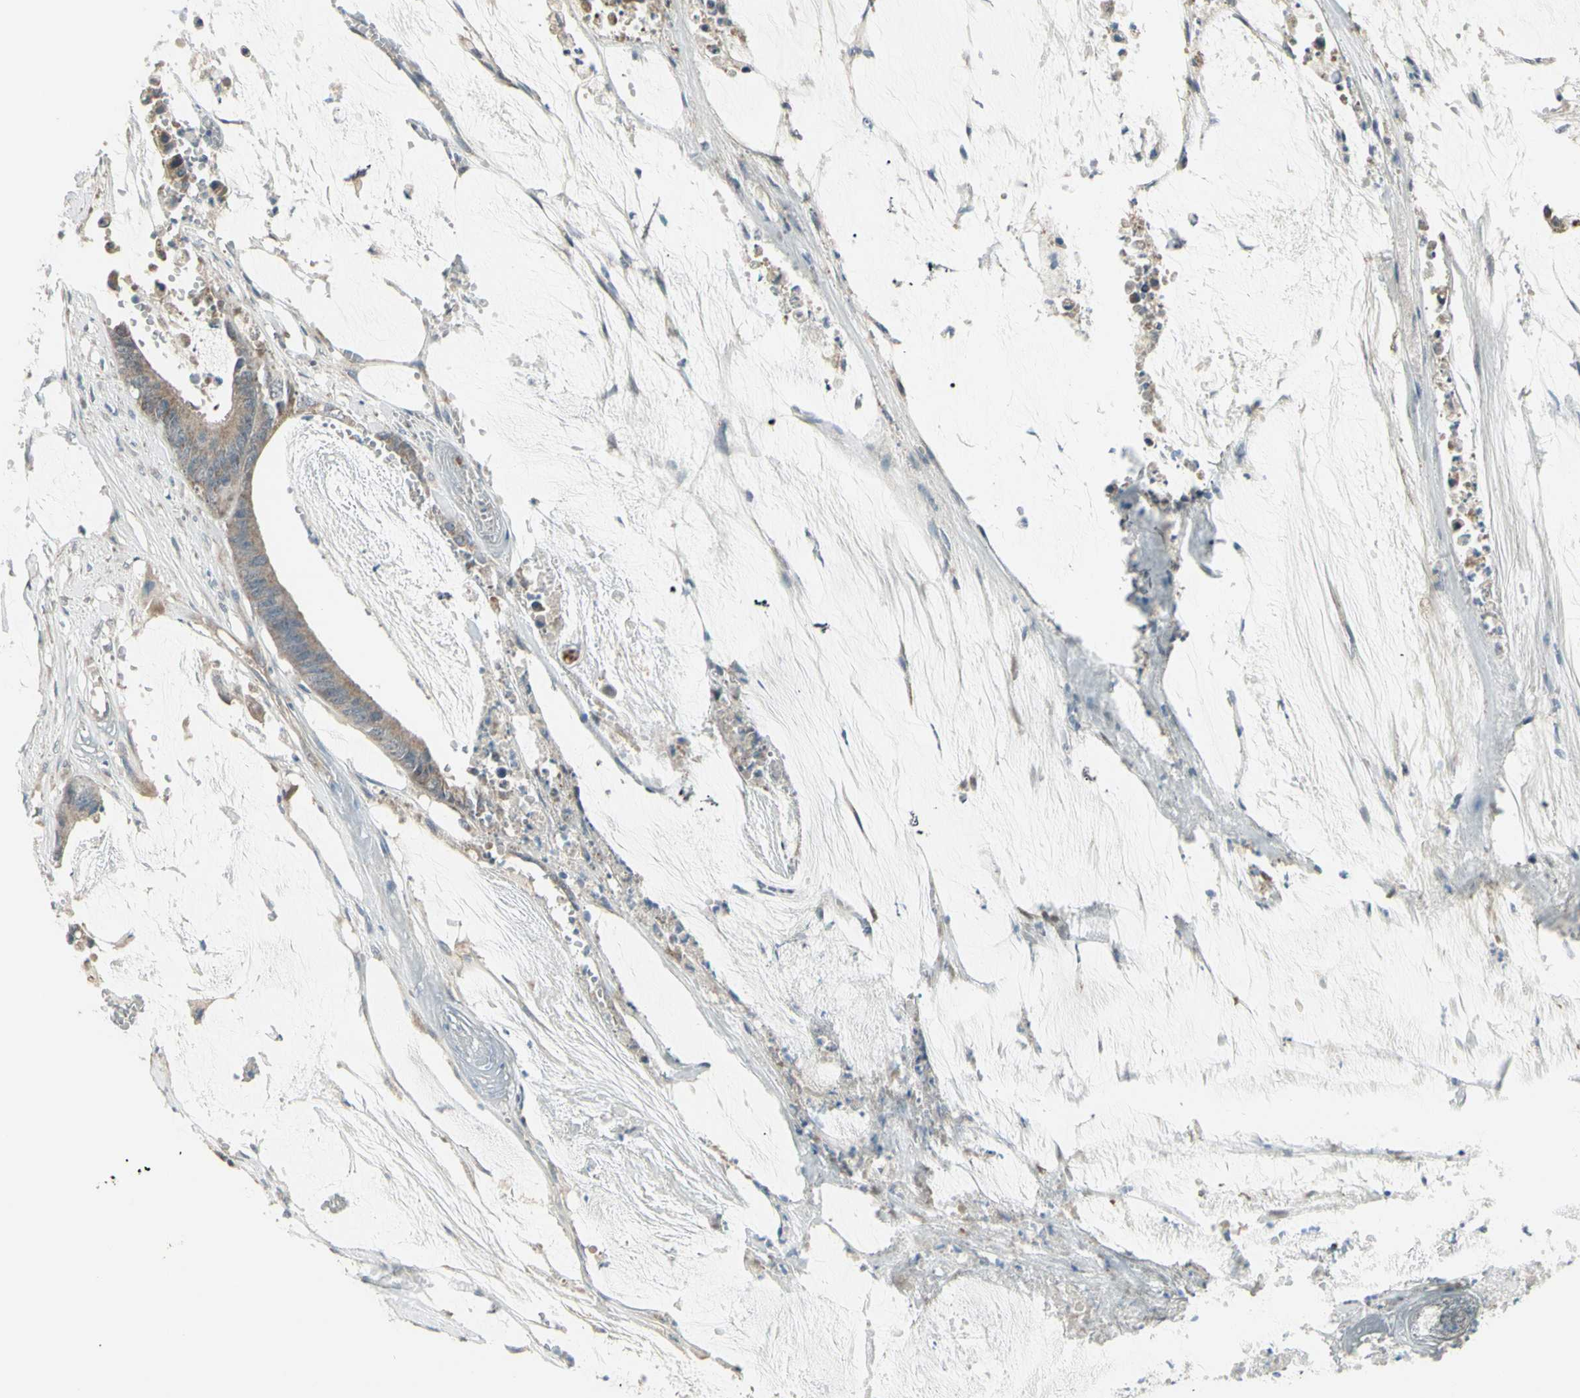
{"staining": {"intensity": "weak", "quantity": "25%-75%", "location": "cytoplasmic/membranous"}, "tissue": "colorectal cancer", "cell_type": "Tumor cells", "image_type": "cancer", "snomed": [{"axis": "morphology", "description": "Adenocarcinoma, NOS"}, {"axis": "topography", "description": "Rectum"}], "caption": "A high-resolution image shows immunohistochemistry staining of colorectal cancer, which demonstrates weak cytoplasmic/membranous expression in approximately 25%-75% of tumor cells. Using DAB (3,3'-diaminobenzidine) (brown) and hematoxylin (blue) stains, captured at high magnification using brightfield microscopy.", "gene": "NAXD", "patient": {"sex": "female", "age": 66}}